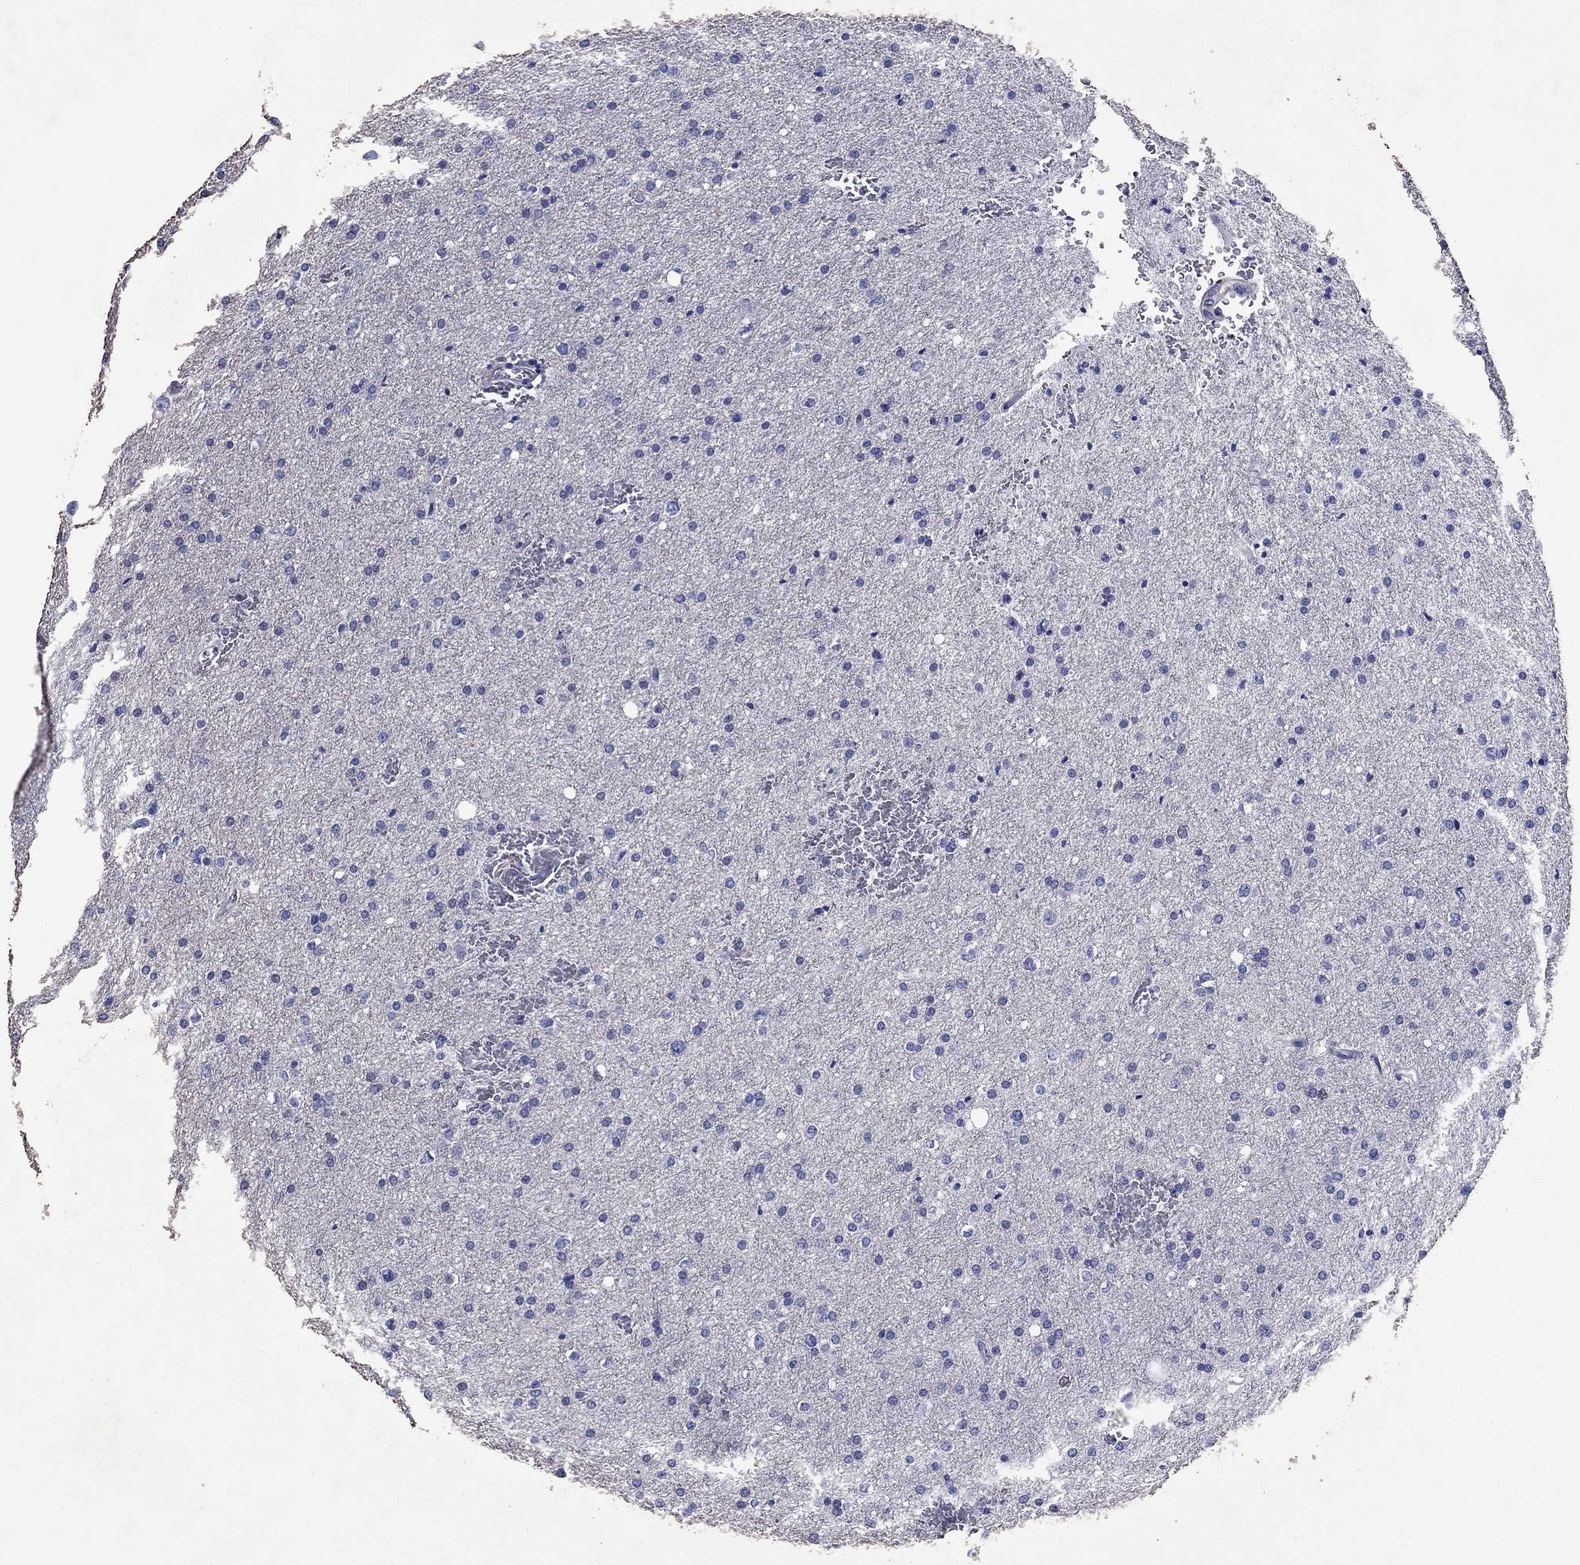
{"staining": {"intensity": "negative", "quantity": "none", "location": "none"}, "tissue": "glioma", "cell_type": "Tumor cells", "image_type": "cancer", "snomed": [{"axis": "morphology", "description": "Glioma, malignant, Low grade"}, {"axis": "topography", "description": "Brain"}], "caption": "Low-grade glioma (malignant) stained for a protein using immunohistochemistry demonstrates no staining tumor cells.", "gene": "GZMK", "patient": {"sex": "female", "age": 37}}